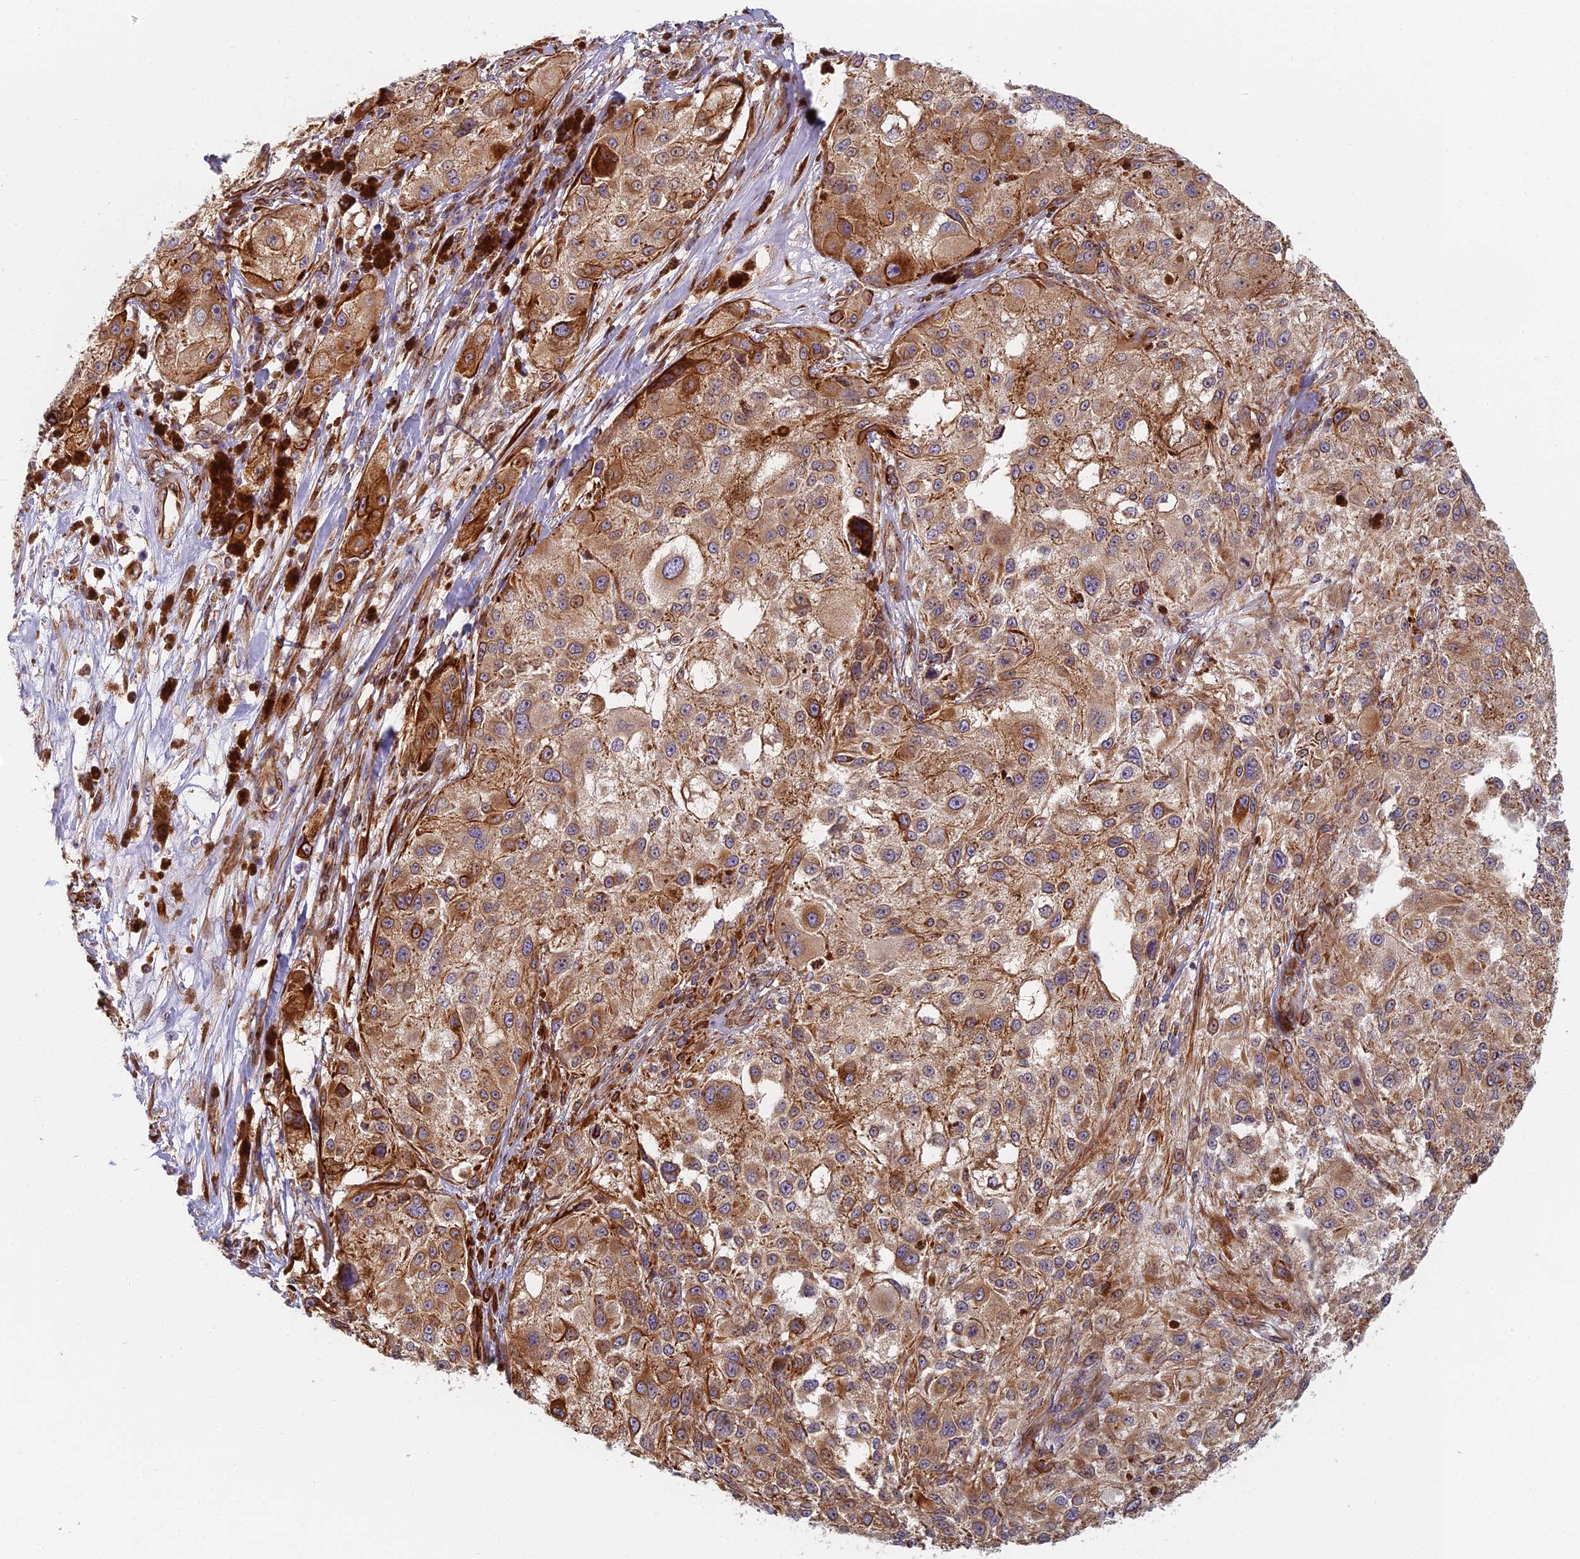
{"staining": {"intensity": "moderate", "quantity": ">75%", "location": "cytoplasmic/membranous"}, "tissue": "melanoma", "cell_type": "Tumor cells", "image_type": "cancer", "snomed": [{"axis": "morphology", "description": "Necrosis, NOS"}, {"axis": "morphology", "description": "Malignant melanoma, NOS"}, {"axis": "topography", "description": "Skin"}], "caption": "Immunohistochemical staining of human malignant melanoma displays medium levels of moderate cytoplasmic/membranous staining in approximately >75% of tumor cells.", "gene": "ABCB10", "patient": {"sex": "female", "age": 87}}